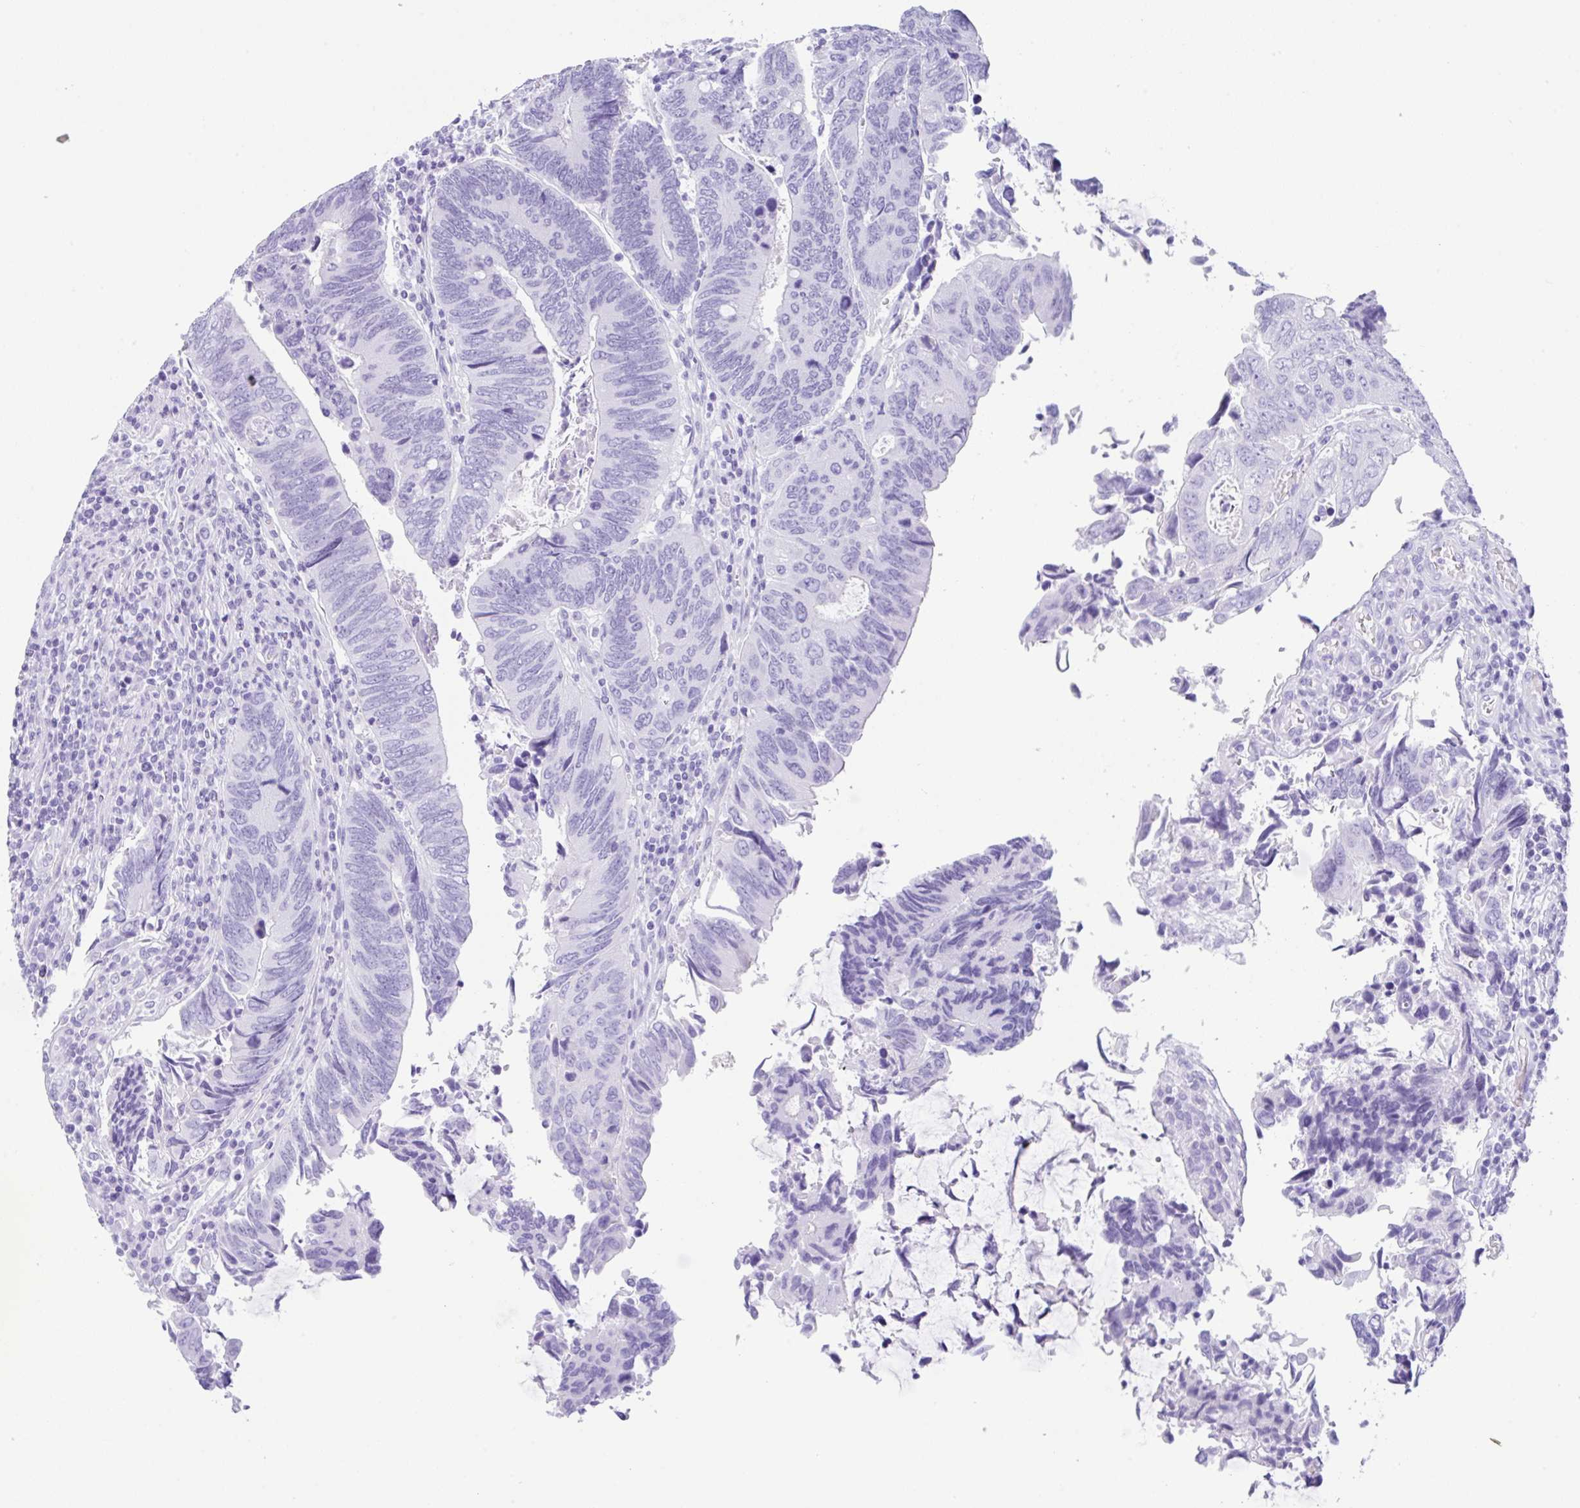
{"staining": {"intensity": "negative", "quantity": "none", "location": "none"}, "tissue": "colorectal cancer", "cell_type": "Tumor cells", "image_type": "cancer", "snomed": [{"axis": "morphology", "description": "Adenocarcinoma, NOS"}, {"axis": "topography", "description": "Colon"}], "caption": "Photomicrograph shows no protein staining in tumor cells of colorectal adenocarcinoma tissue. The staining is performed using DAB (3,3'-diaminobenzidine) brown chromogen with nuclei counter-stained in using hematoxylin.", "gene": "CPA1", "patient": {"sex": "male", "age": 87}}